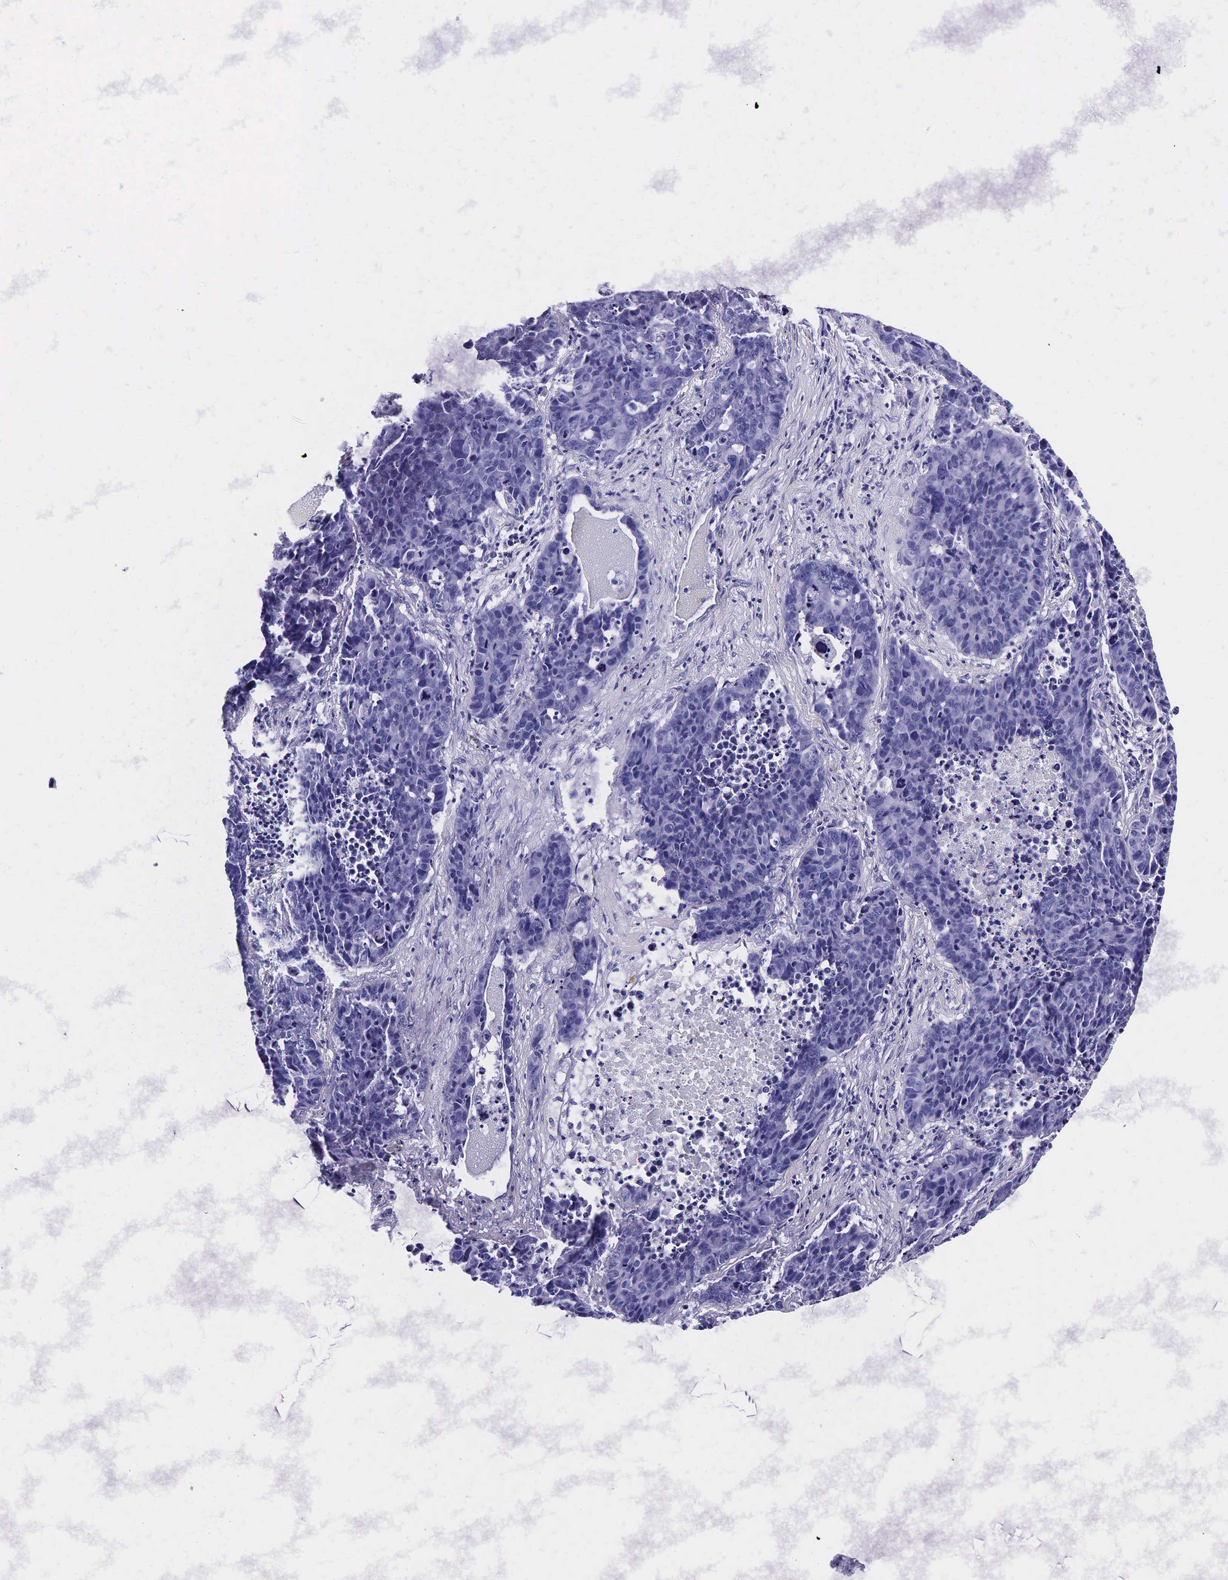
{"staining": {"intensity": "negative", "quantity": "none", "location": "none"}, "tissue": "lung cancer", "cell_type": "Tumor cells", "image_type": "cancer", "snomed": [{"axis": "morphology", "description": "Carcinoid, malignant, NOS"}, {"axis": "topography", "description": "Lung"}], "caption": "There is no significant positivity in tumor cells of lung cancer (malignant carcinoid).", "gene": "KLK3", "patient": {"sex": "male", "age": 60}}